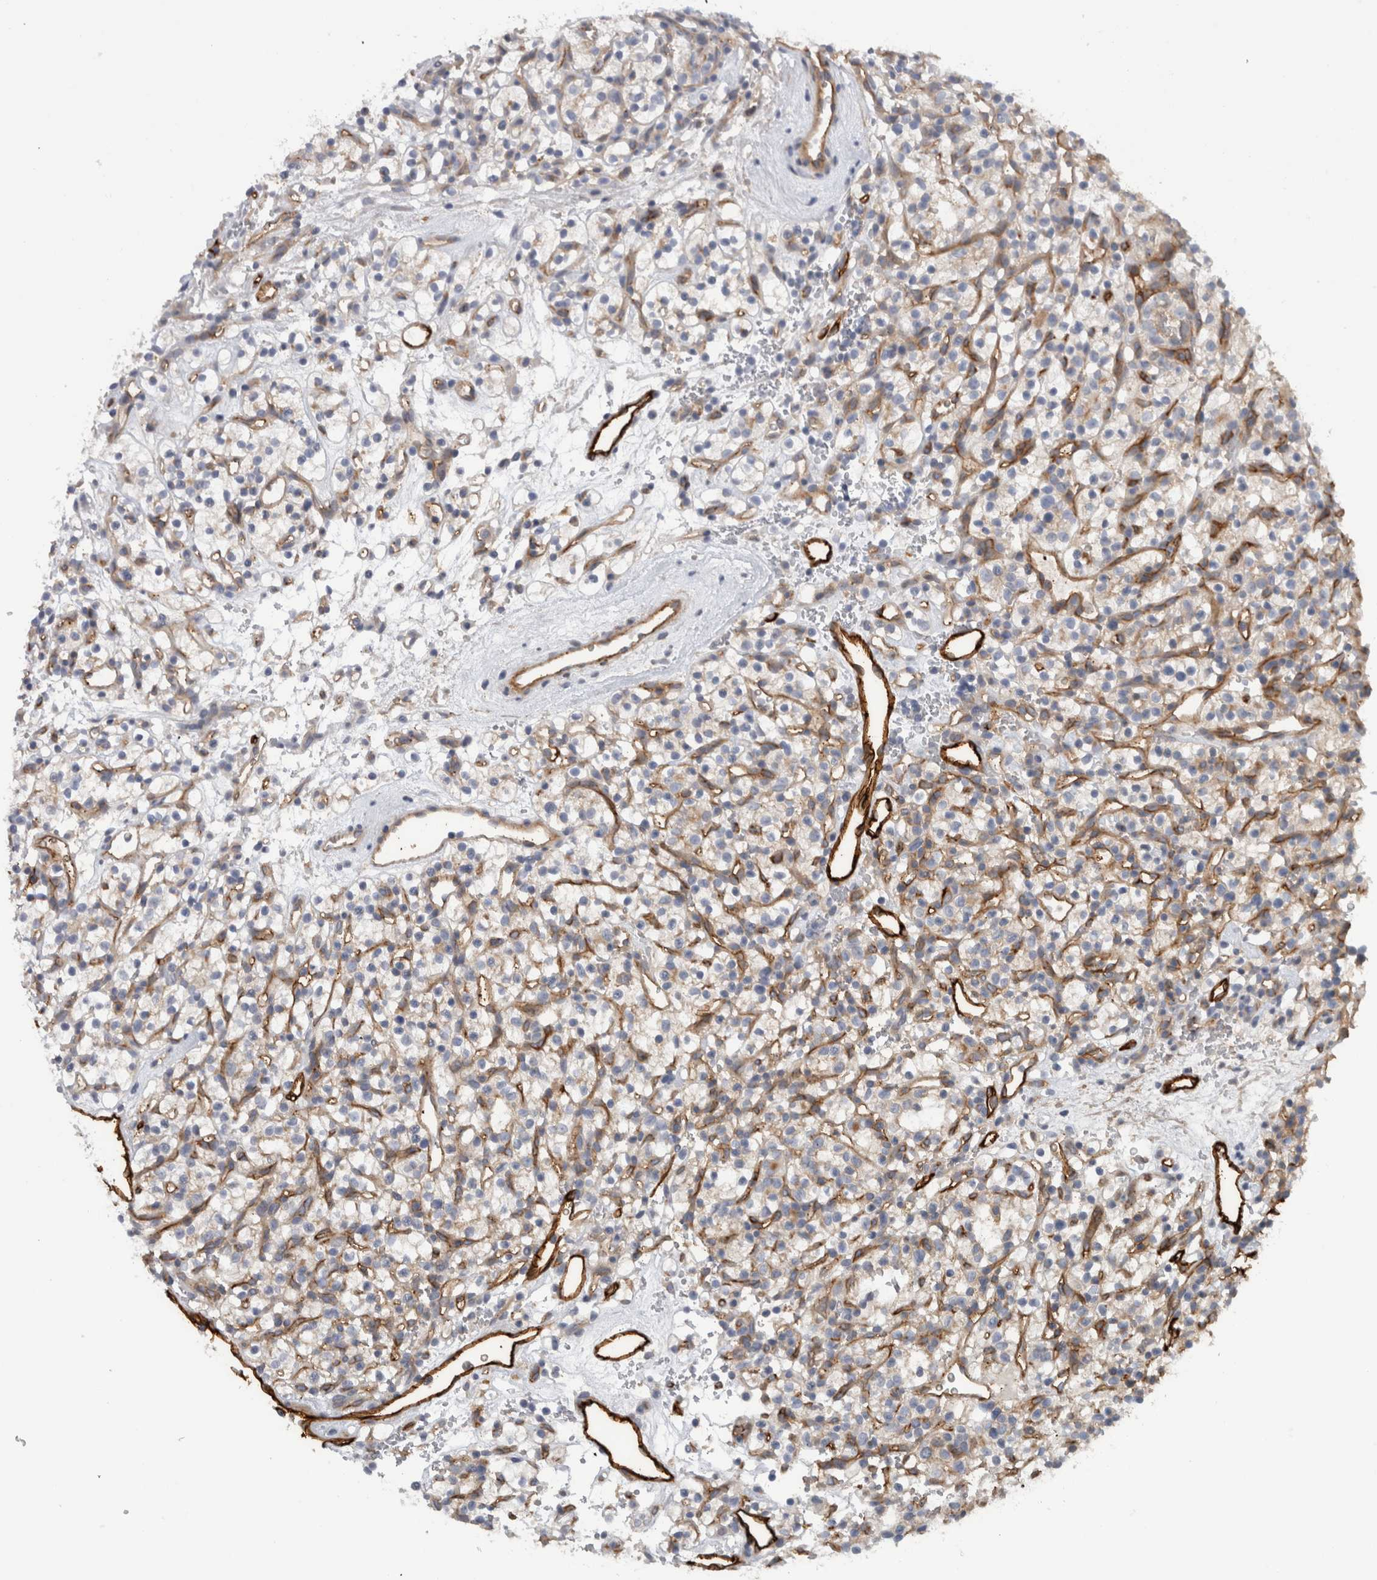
{"staining": {"intensity": "negative", "quantity": "none", "location": "none"}, "tissue": "renal cancer", "cell_type": "Tumor cells", "image_type": "cancer", "snomed": [{"axis": "morphology", "description": "Adenocarcinoma, NOS"}, {"axis": "topography", "description": "Kidney"}], "caption": "Histopathology image shows no significant protein expression in tumor cells of adenocarcinoma (renal).", "gene": "CD59", "patient": {"sex": "female", "age": 57}}